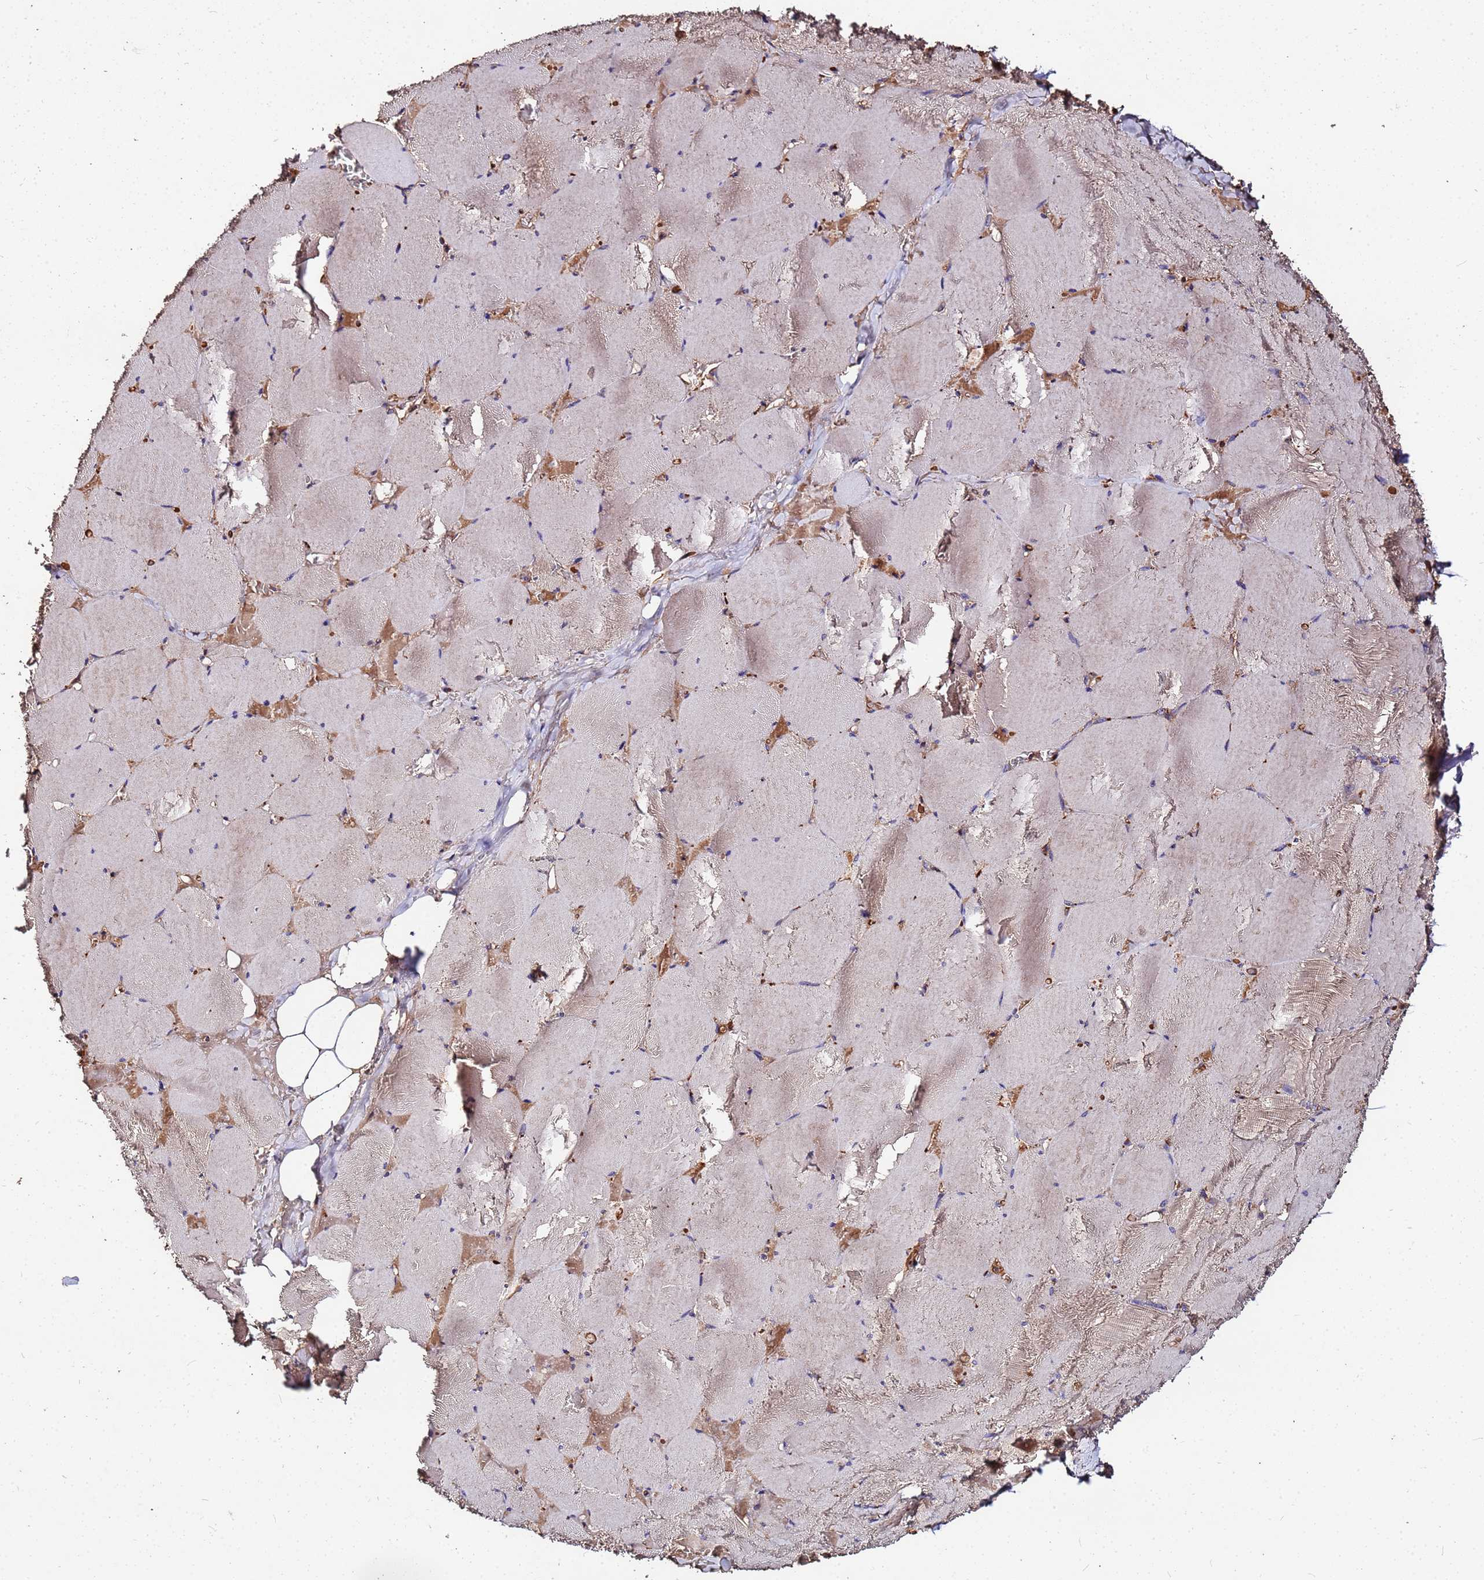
{"staining": {"intensity": "weak", "quantity": "<25%", "location": "cytoplasmic/membranous"}, "tissue": "skeletal muscle", "cell_type": "Myocytes", "image_type": "normal", "snomed": [{"axis": "morphology", "description": "Normal tissue, NOS"}, {"axis": "topography", "description": "Skeletal muscle"}, {"axis": "topography", "description": "Head-Neck"}], "caption": "Immunohistochemistry image of benign skeletal muscle: skeletal muscle stained with DAB (3,3'-diaminobenzidine) displays no significant protein staining in myocytes. (Stains: DAB immunohistochemistry (IHC) with hematoxylin counter stain, Microscopy: brightfield microscopy at high magnification).", "gene": "MTERF1", "patient": {"sex": "male", "age": 66}}